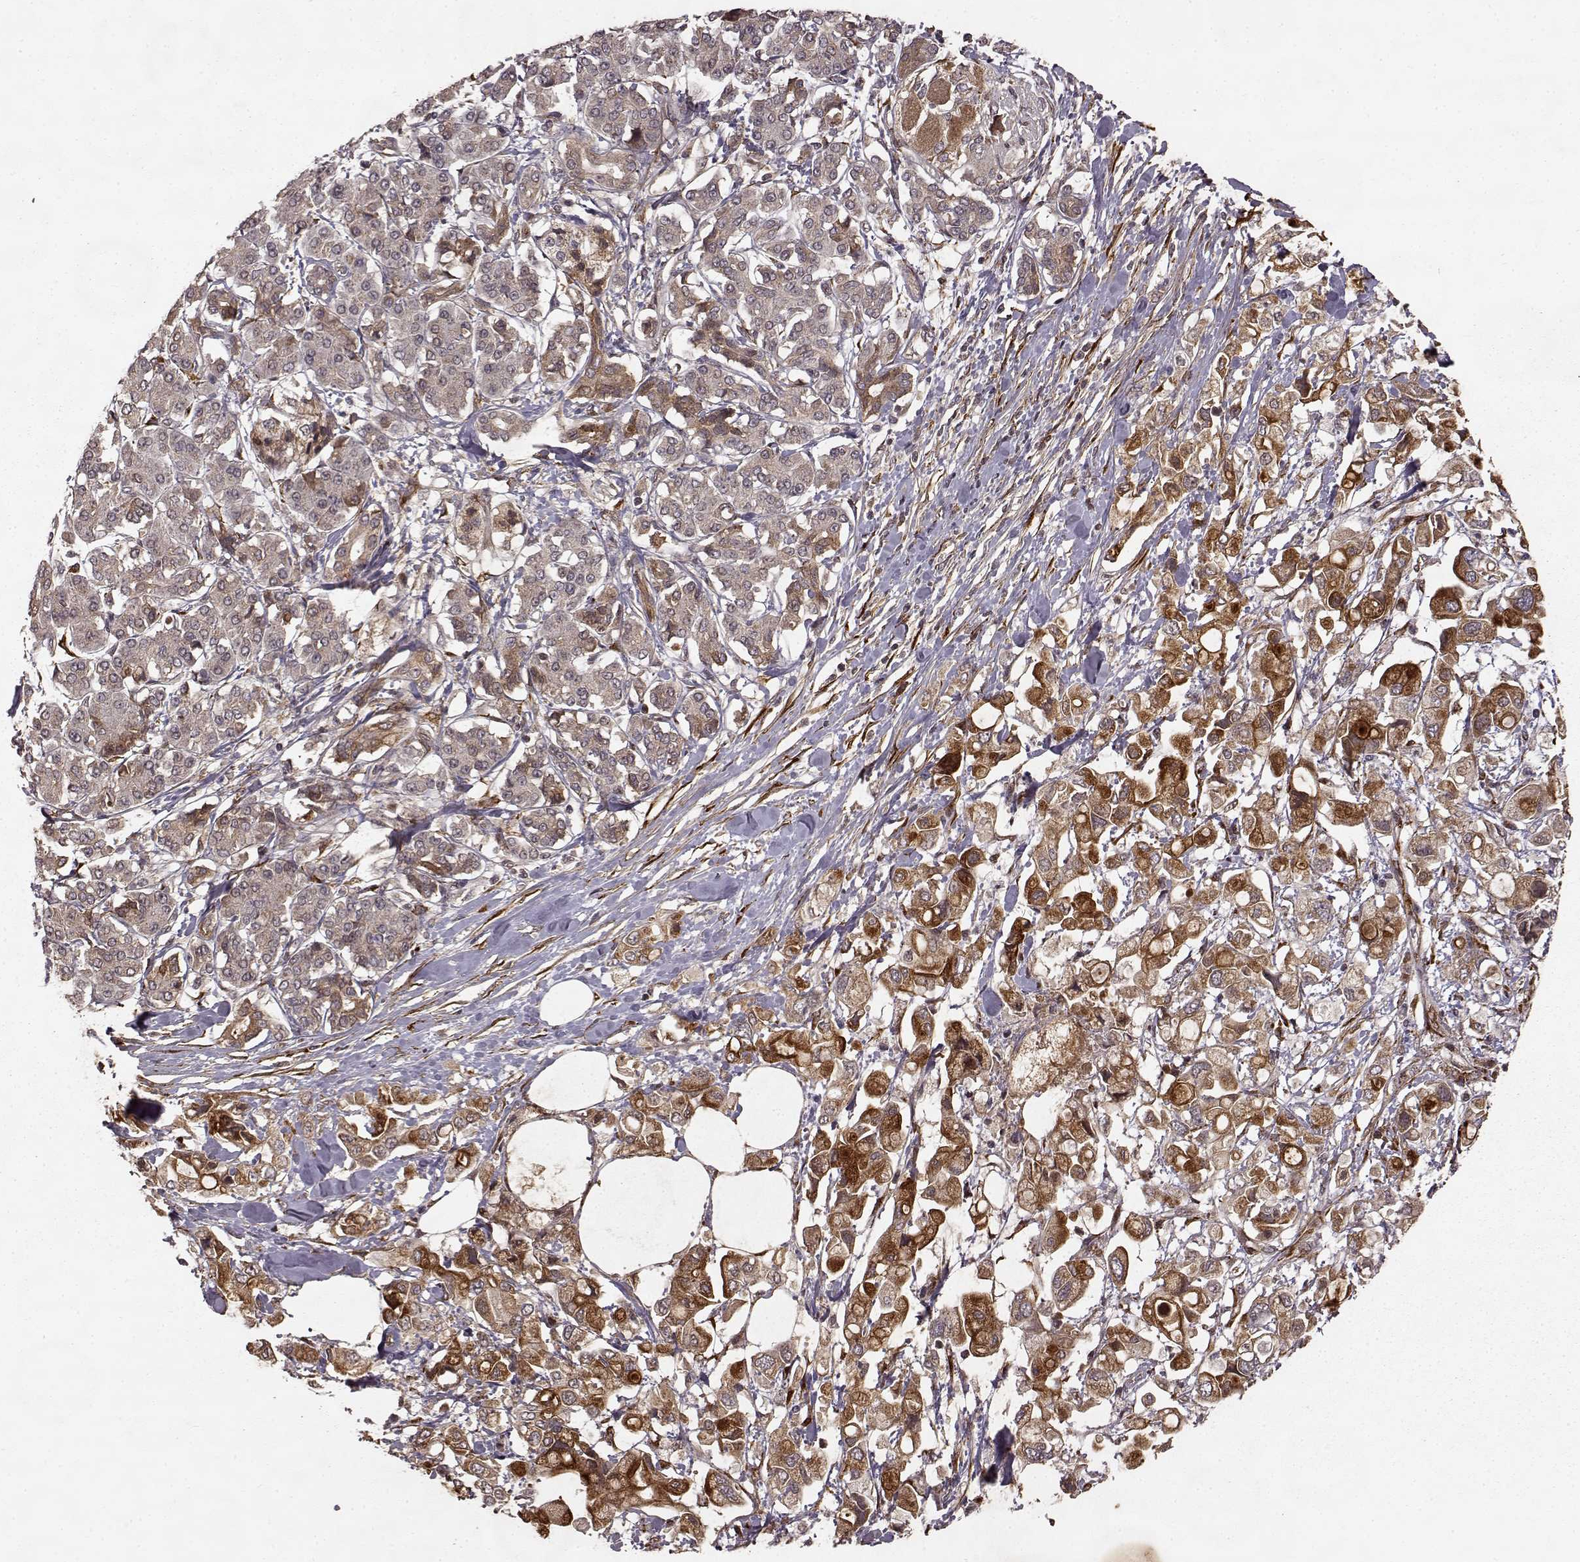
{"staining": {"intensity": "strong", "quantity": "<25%", "location": "cytoplasmic/membranous"}, "tissue": "pancreatic cancer", "cell_type": "Tumor cells", "image_type": "cancer", "snomed": [{"axis": "morphology", "description": "Adenocarcinoma, NOS"}, {"axis": "topography", "description": "Pancreas"}], "caption": "Pancreatic cancer was stained to show a protein in brown. There is medium levels of strong cytoplasmic/membranous positivity in about <25% of tumor cells.", "gene": "FSTL1", "patient": {"sex": "female", "age": 56}}